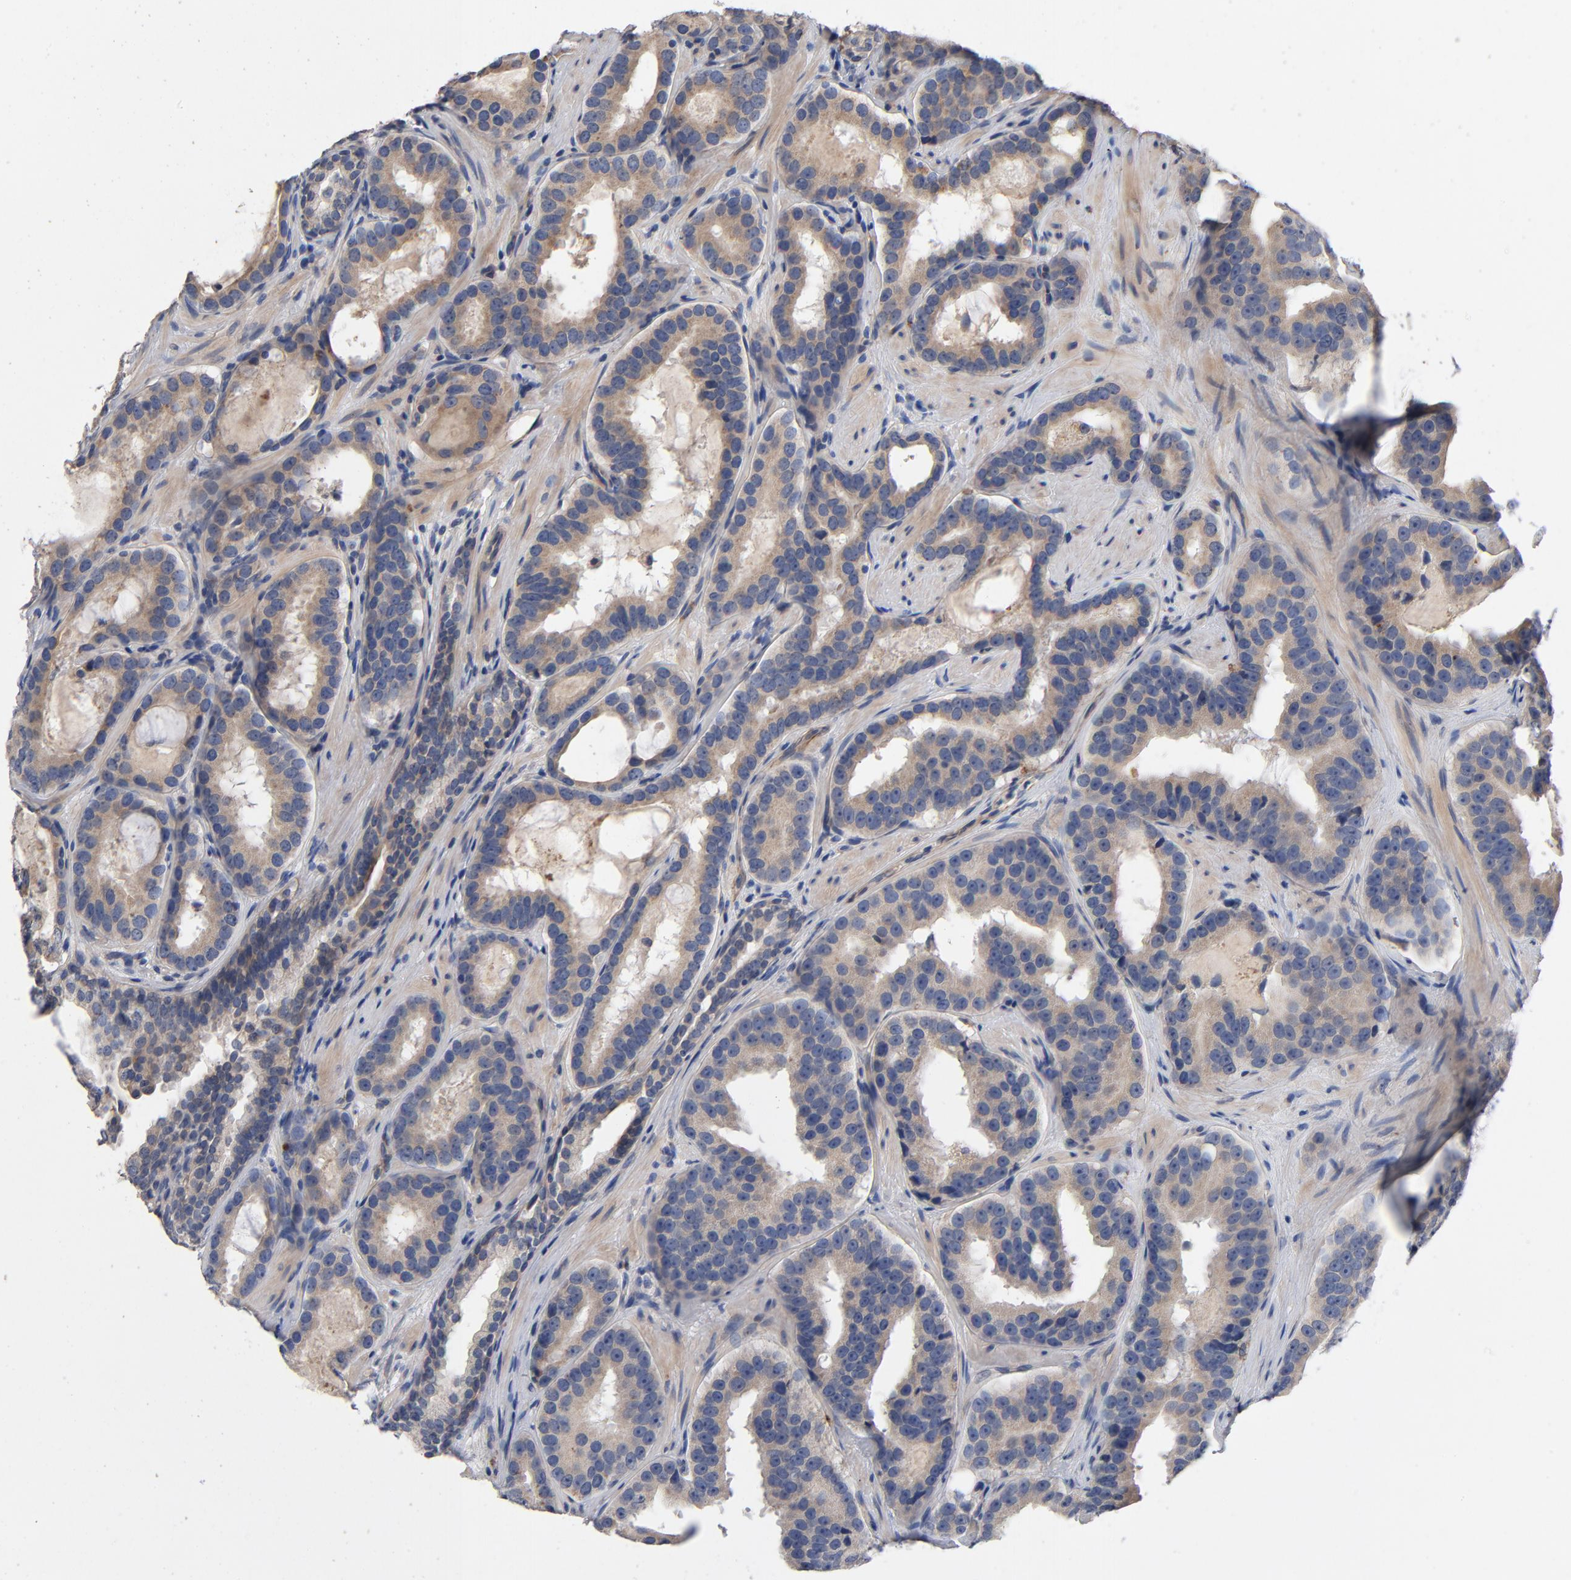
{"staining": {"intensity": "weak", "quantity": ">75%", "location": "cytoplasmic/membranous"}, "tissue": "prostate cancer", "cell_type": "Tumor cells", "image_type": "cancer", "snomed": [{"axis": "morphology", "description": "Adenocarcinoma, Low grade"}, {"axis": "topography", "description": "Prostate"}], "caption": "IHC (DAB) staining of adenocarcinoma (low-grade) (prostate) reveals weak cytoplasmic/membranous protein positivity in approximately >75% of tumor cells.", "gene": "CCDC134", "patient": {"sex": "male", "age": 59}}